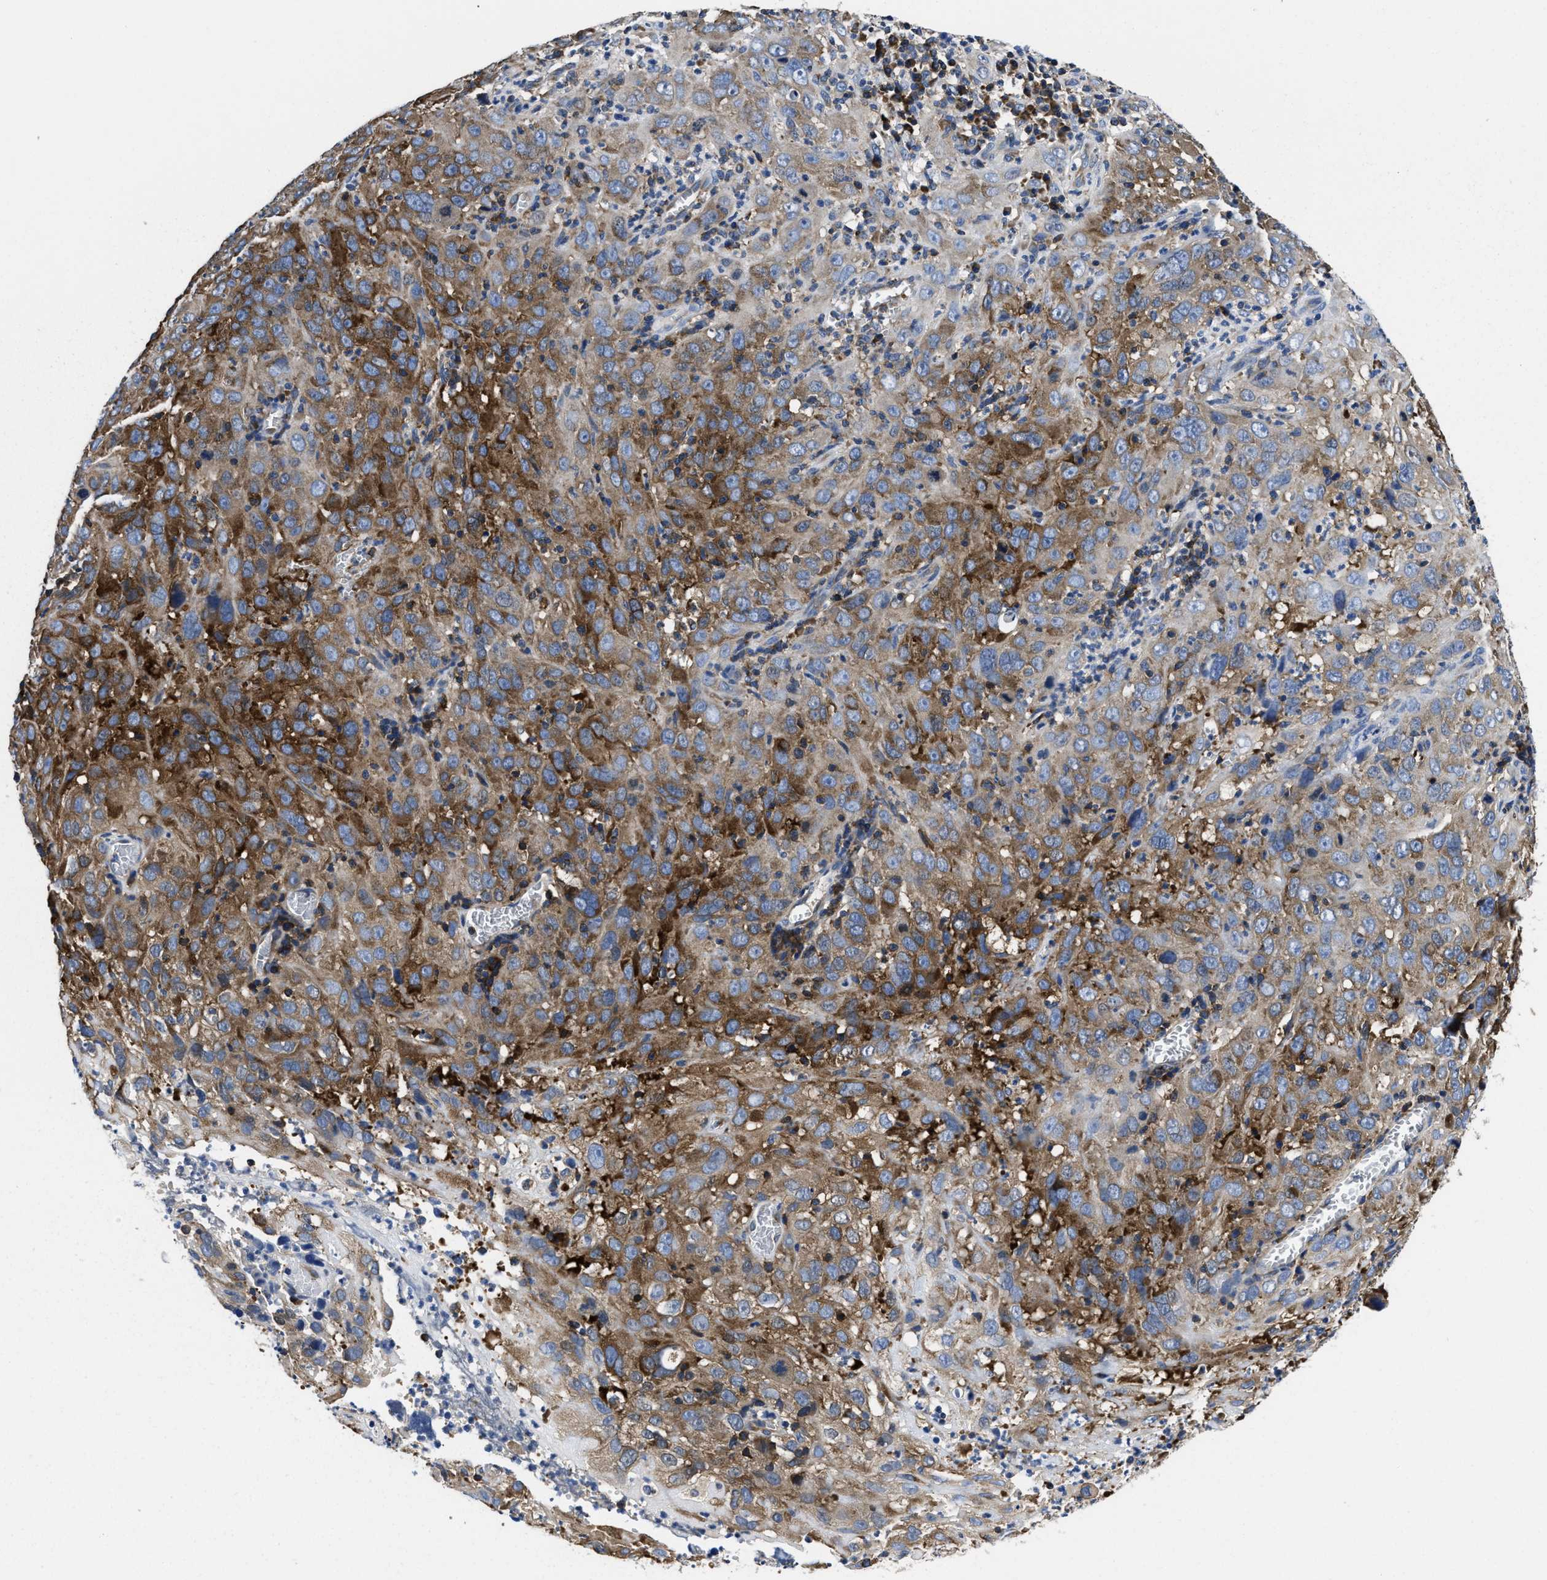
{"staining": {"intensity": "moderate", "quantity": ">75%", "location": "cytoplasmic/membranous"}, "tissue": "cervical cancer", "cell_type": "Tumor cells", "image_type": "cancer", "snomed": [{"axis": "morphology", "description": "Squamous cell carcinoma, NOS"}, {"axis": "topography", "description": "Cervix"}], "caption": "High-power microscopy captured an IHC histopathology image of cervical squamous cell carcinoma, revealing moderate cytoplasmic/membranous expression in about >75% of tumor cells. (DAB (3,3'-diaminobenzidine) = brown stain, brightfield microscopy at high magnification).", "gene": "YARS1", "patient": {"sex": "female", "age": 32}}